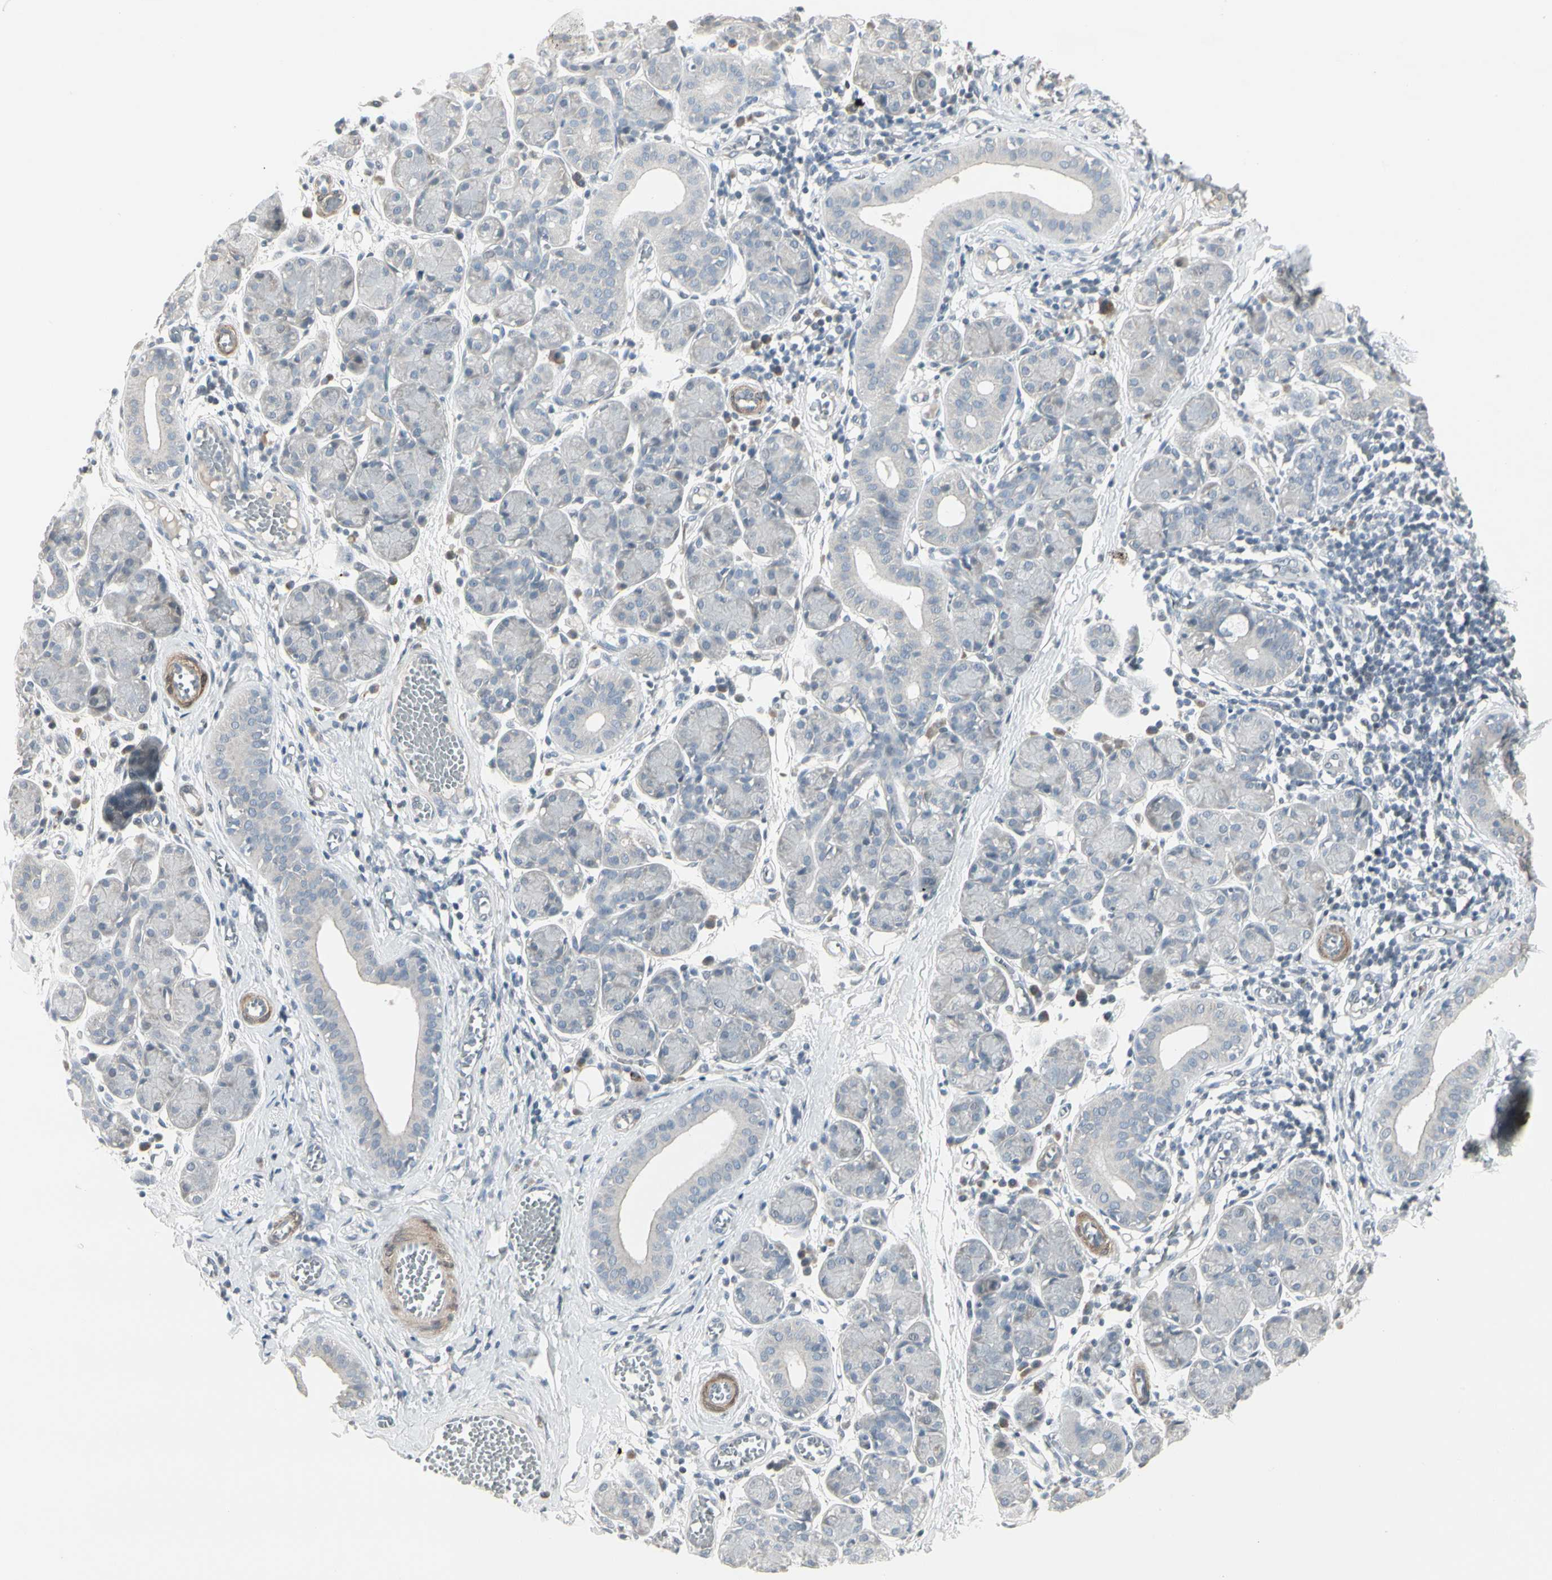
{"staining": {"intensity": "negative", "quantity": "none", "location": "none"}, "tissue": "salivary gland", "cell_type": "Glandular cells", "image_type": "normal", "snomed": [{"axis": "morphology", "description": "Normal tissue, NOS"}, {"axis": "morphology", "description": "Inflammation, NOS"}, {"axis": "topography", "description": "Lymph node"}, {"axis": "topography", "description": "Salivary gland"}], "caption": "This is an immunohistochemistry (IHC) photomicrograph of normal salivary gland. There is no positivity in glandular cells.", "gene": "DMPK", "patient": {"sex": "male", "age": 3}}